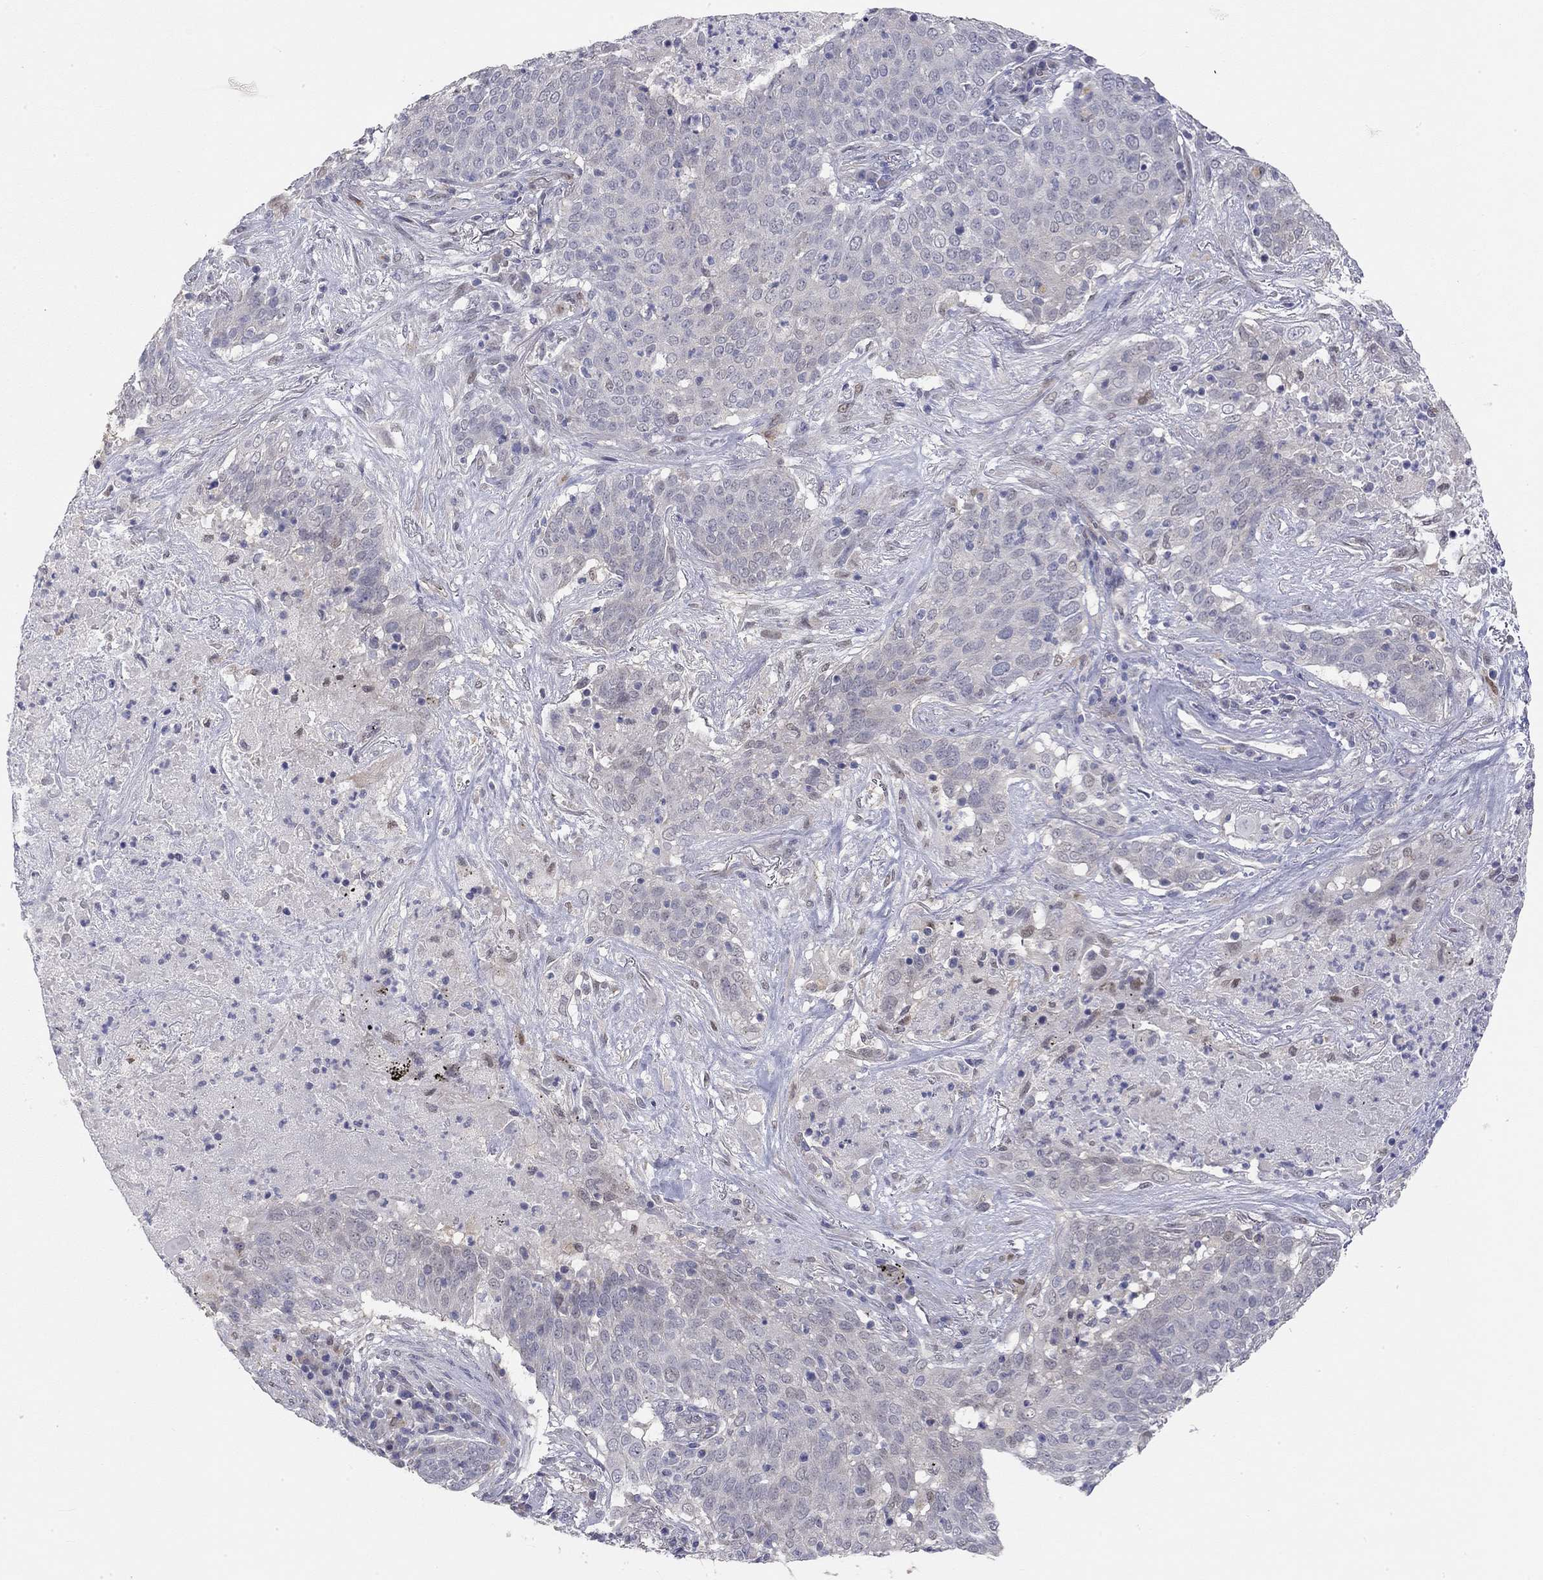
{"staining": {"intensity": "negative", "quantity": "none", "location": "none"}, "tissue": "lung cancer", "cell_type": "Tumor cells", "image_type": "cancer", "snomed": [{"axis": "morphology", "description": "Squamous cell carcinoma, NOS"}, {"axis": "topography", "description": "Lung"}], "caption": "Immunohistochemical staining of lung cancer (squamous cell carcinoma) demonstrates no significant expression in tumor cells.", "gene": "PAPSS2", "patient": {"sex": "male", "age": 82}}